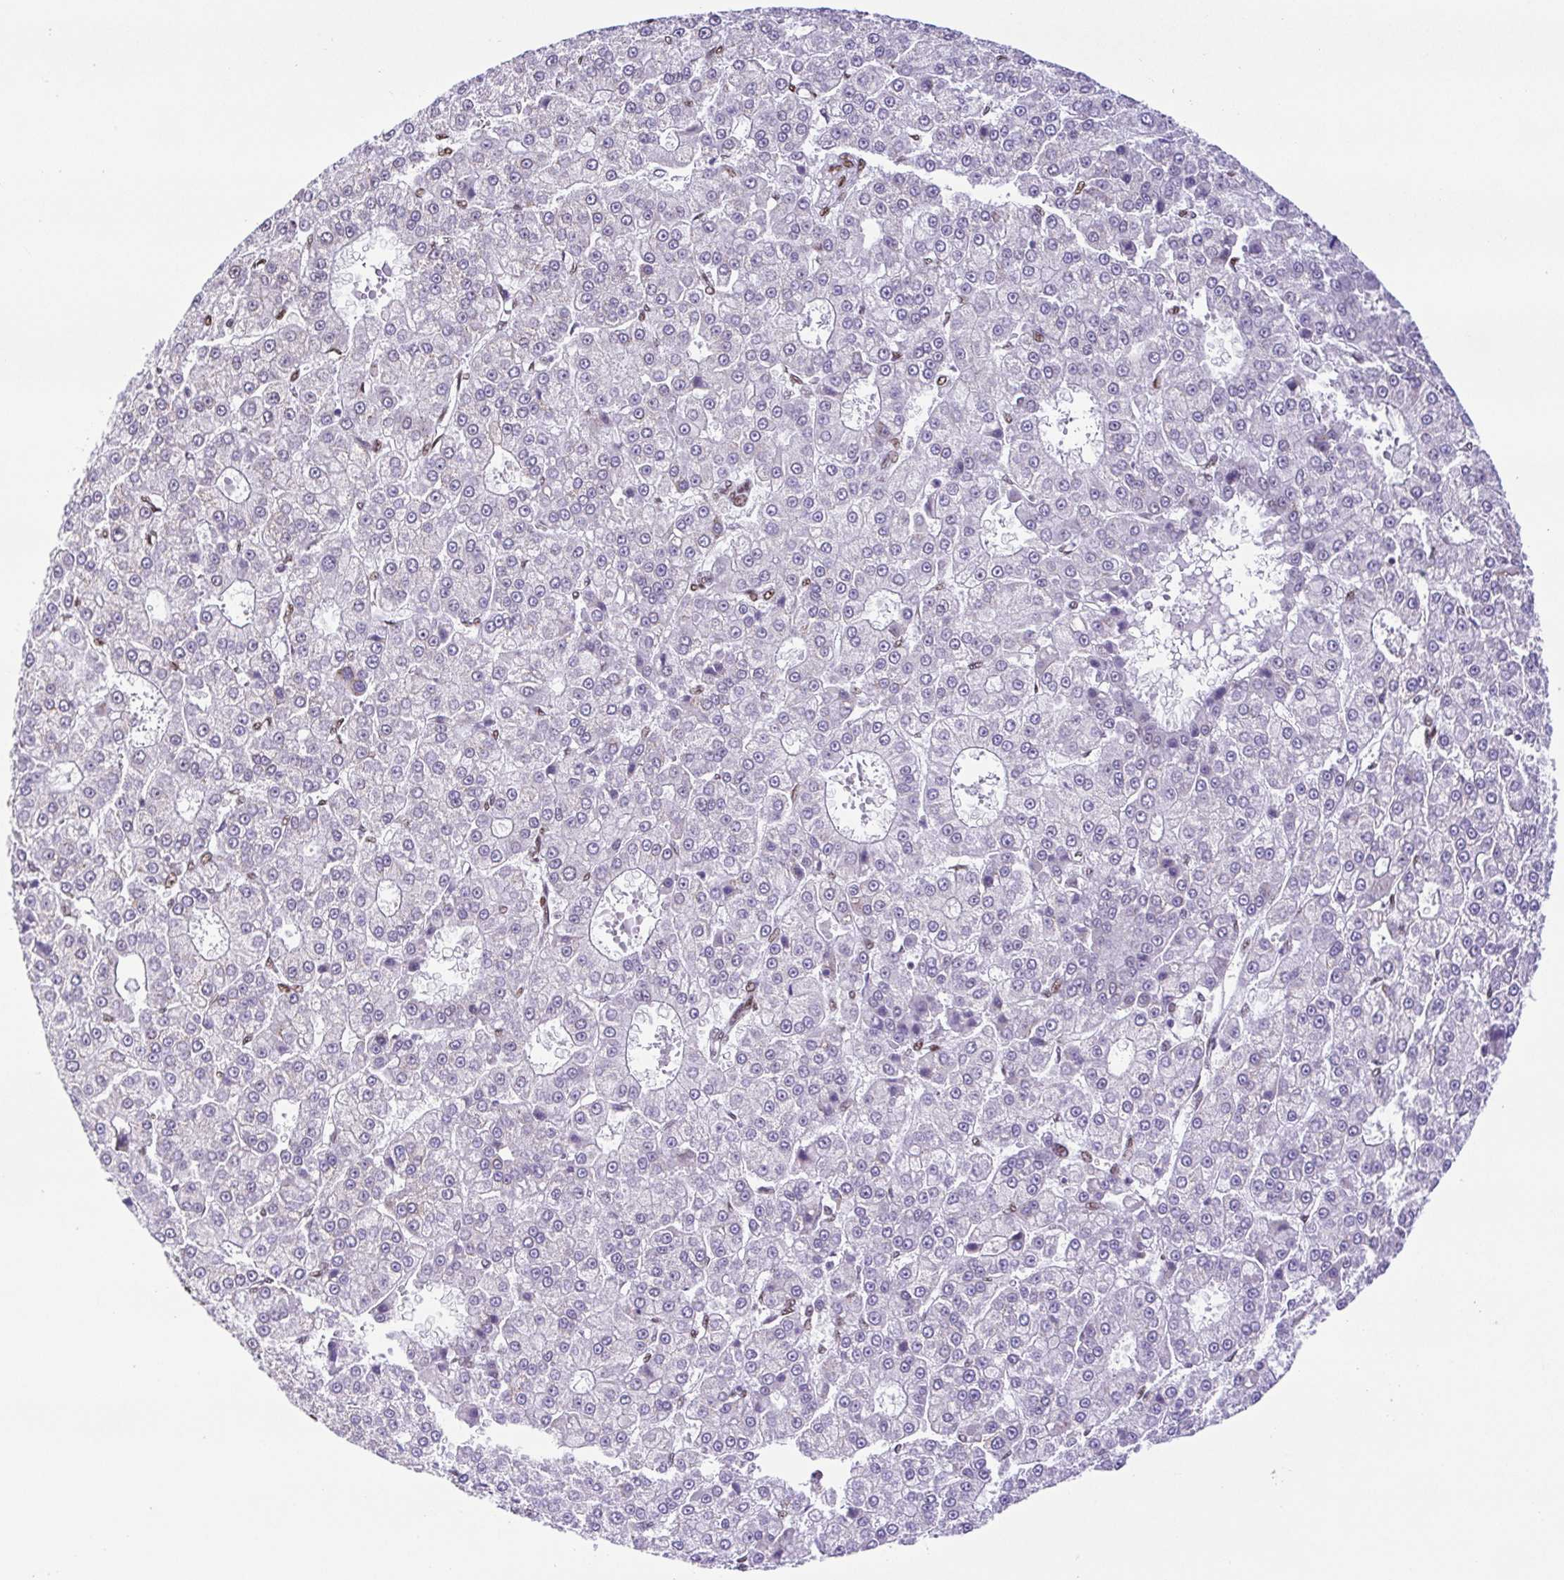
{"staining": {"intensity": "negative", "quantity": "none", "location": "none"}, "tissue": "liver cancer", "cell_type": "Tumor cells", "image_type": "cancer", "snomed": [{"axis": "morphology", "description": "Carcinoma, Hepatocellular, NOS"}, {"axis": "topography", "description": "Liver"}], "caption": "Tumor cells are negative for protein expression in human liver cancer.", "gene": "TRIM28", "patient": {"sex": "male", "age": 70}}